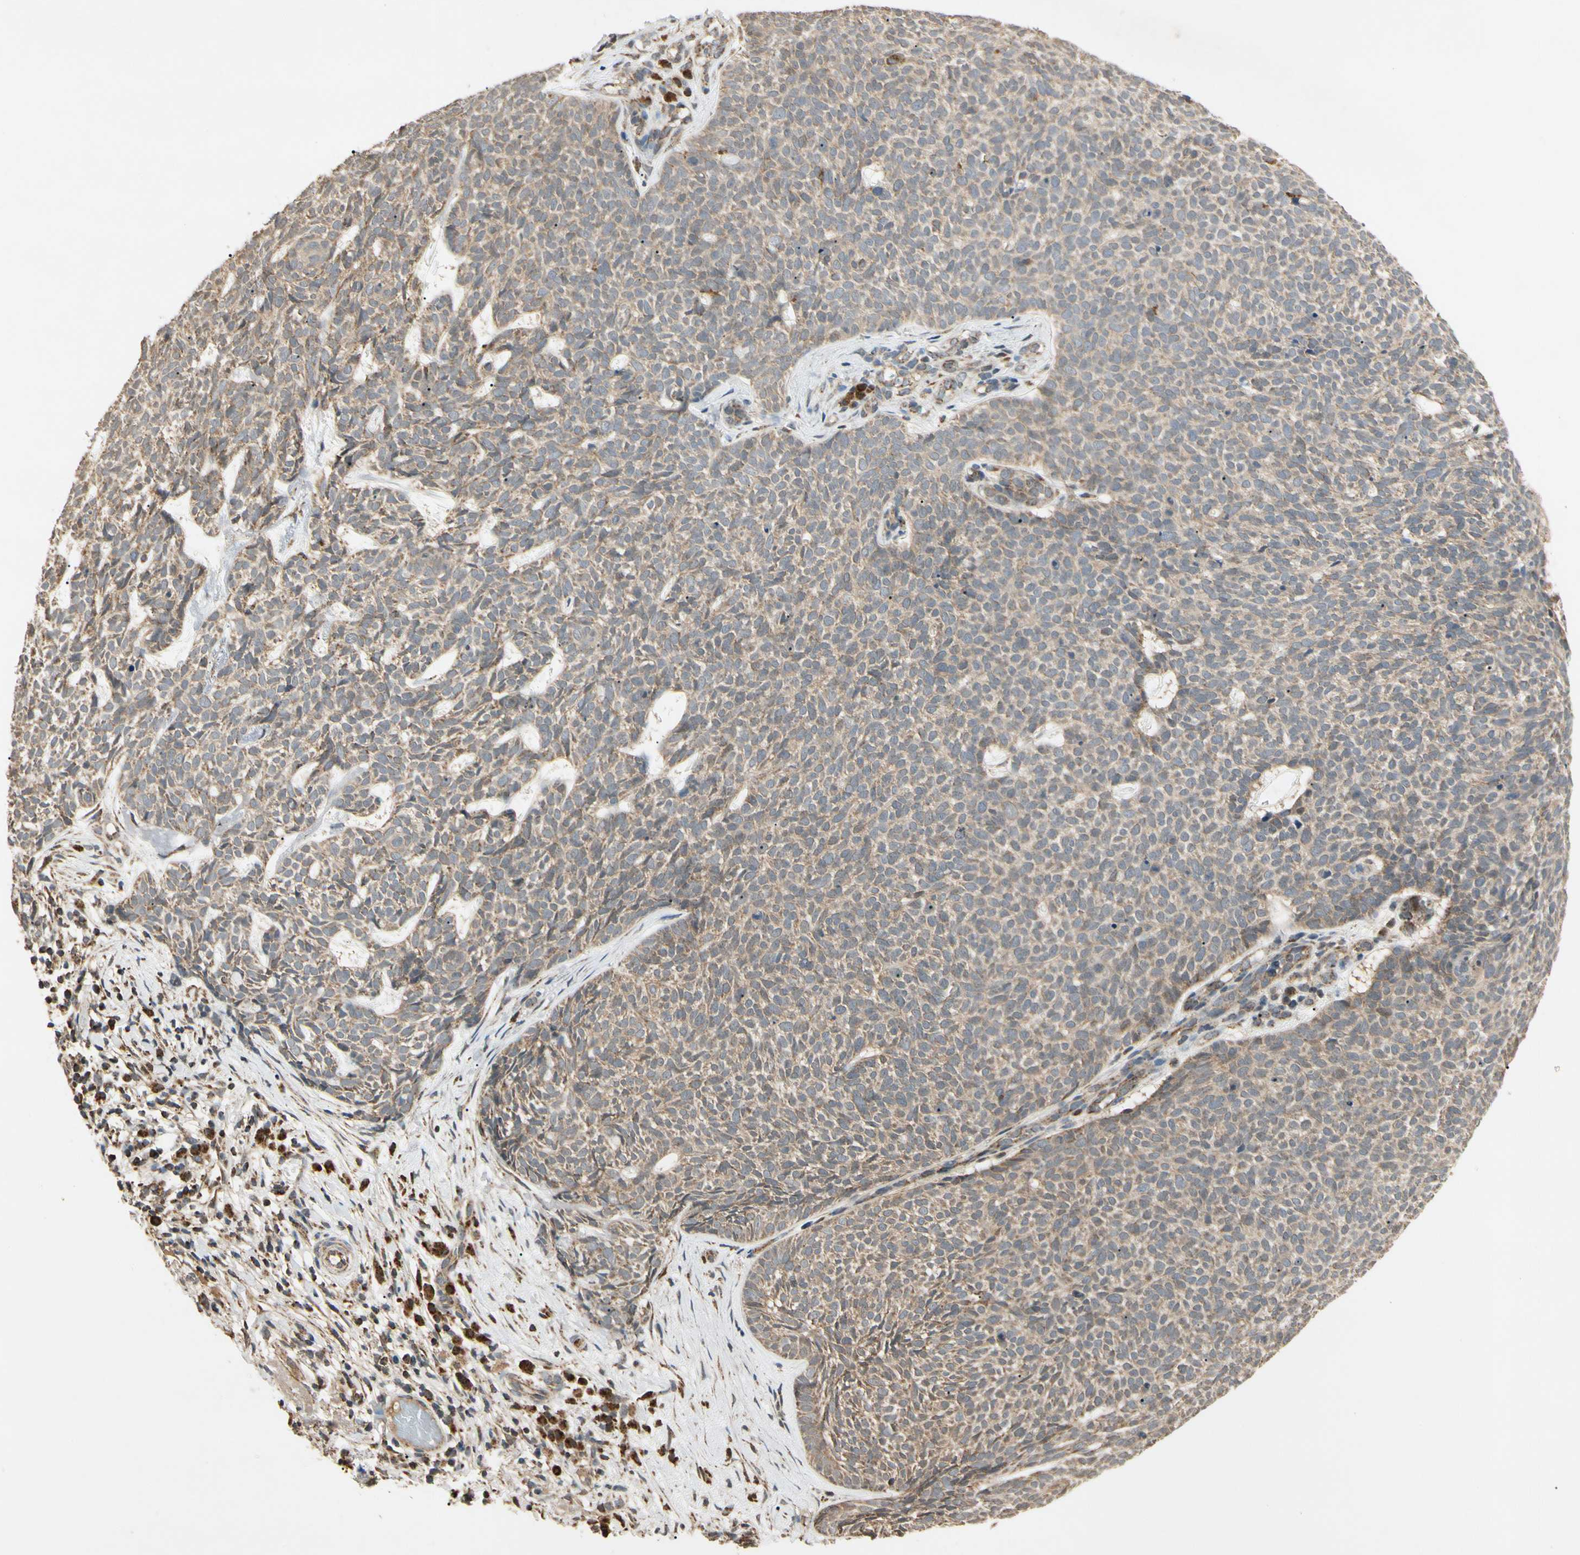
{"staining": {"intensity": "weak", "quantity": ">75%", "location": "cytoplasmic/membranous"}, "tissue": "skin cancer", "cell_type": "Tumor cells", "image_type": "cancer", "snomed": [{"axis": "morphology", "description": "Basal cell carcinoma"}, {"axis": "topography", "description": "Skin"}], "caption": "IHC photomicrograph of human skin cancer (basal cell carcinoma) stained for a protein (brown), which reveals low levels of weak cytoplasmic/membranous staining in about >75% of tumor cells.", "gene": "PRDX5", "patient": {"sex": "female", "age": 84}}